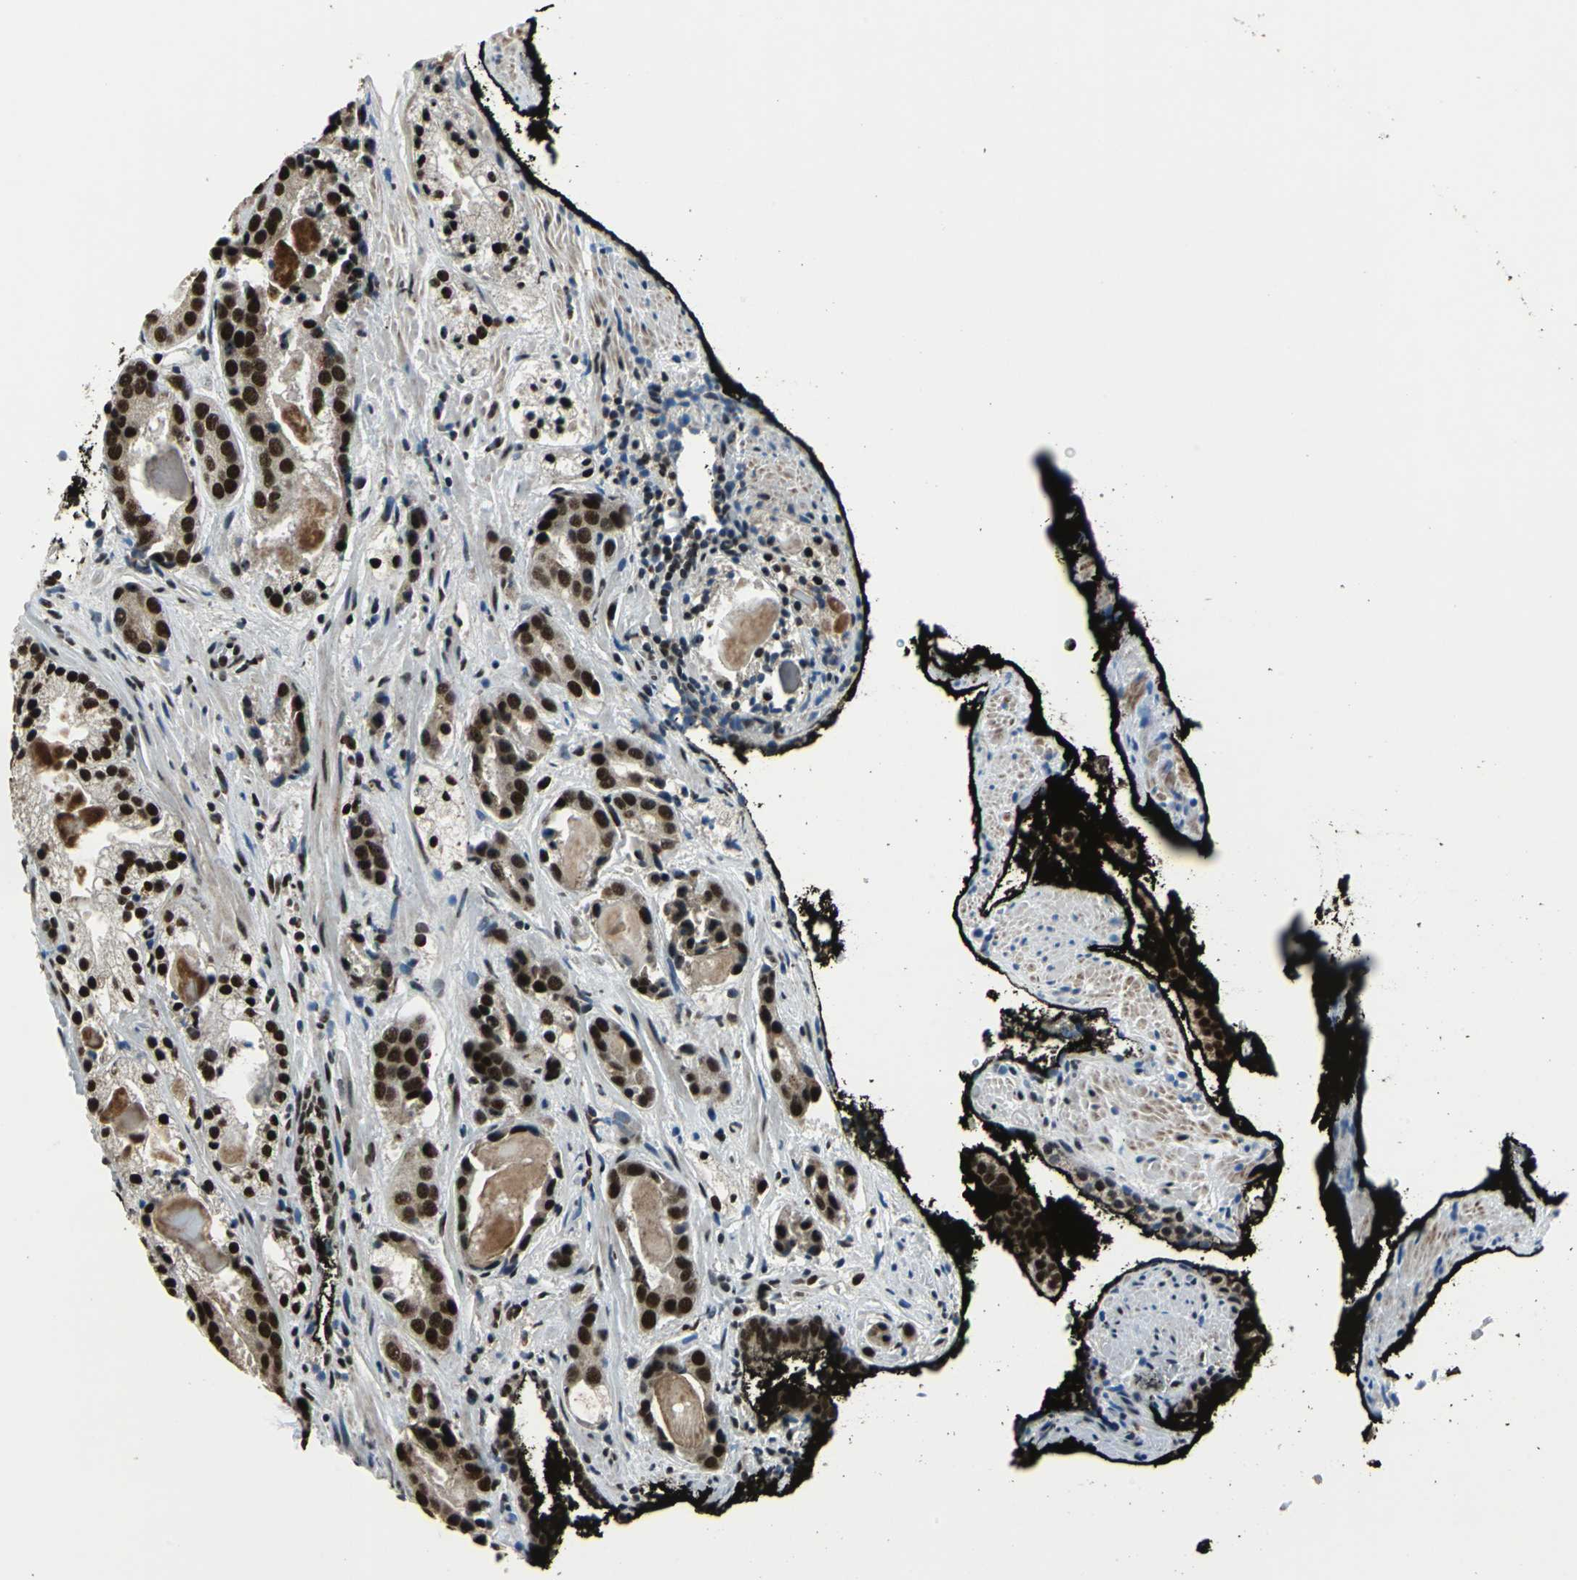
{"staining": {"intensity": "strong", "quantity": ">75%", "location": "nuclear"}, "tissue": "prostate cancer", "cell_type": "Tumor cells", "image_type": "cancer", "snomed": [{"axis": "morphology", "description": "Adenocarcinoma, High grade"}, {"axis": "topography", "description": "Prostate"}], "caption": "Prostate cancer stained for a protein (brown) displays strong nuclear positive positivity in about >75% of tumor cells.", "gene": "BCLAF1", "patient": {"sex": "male", "age": 58}}